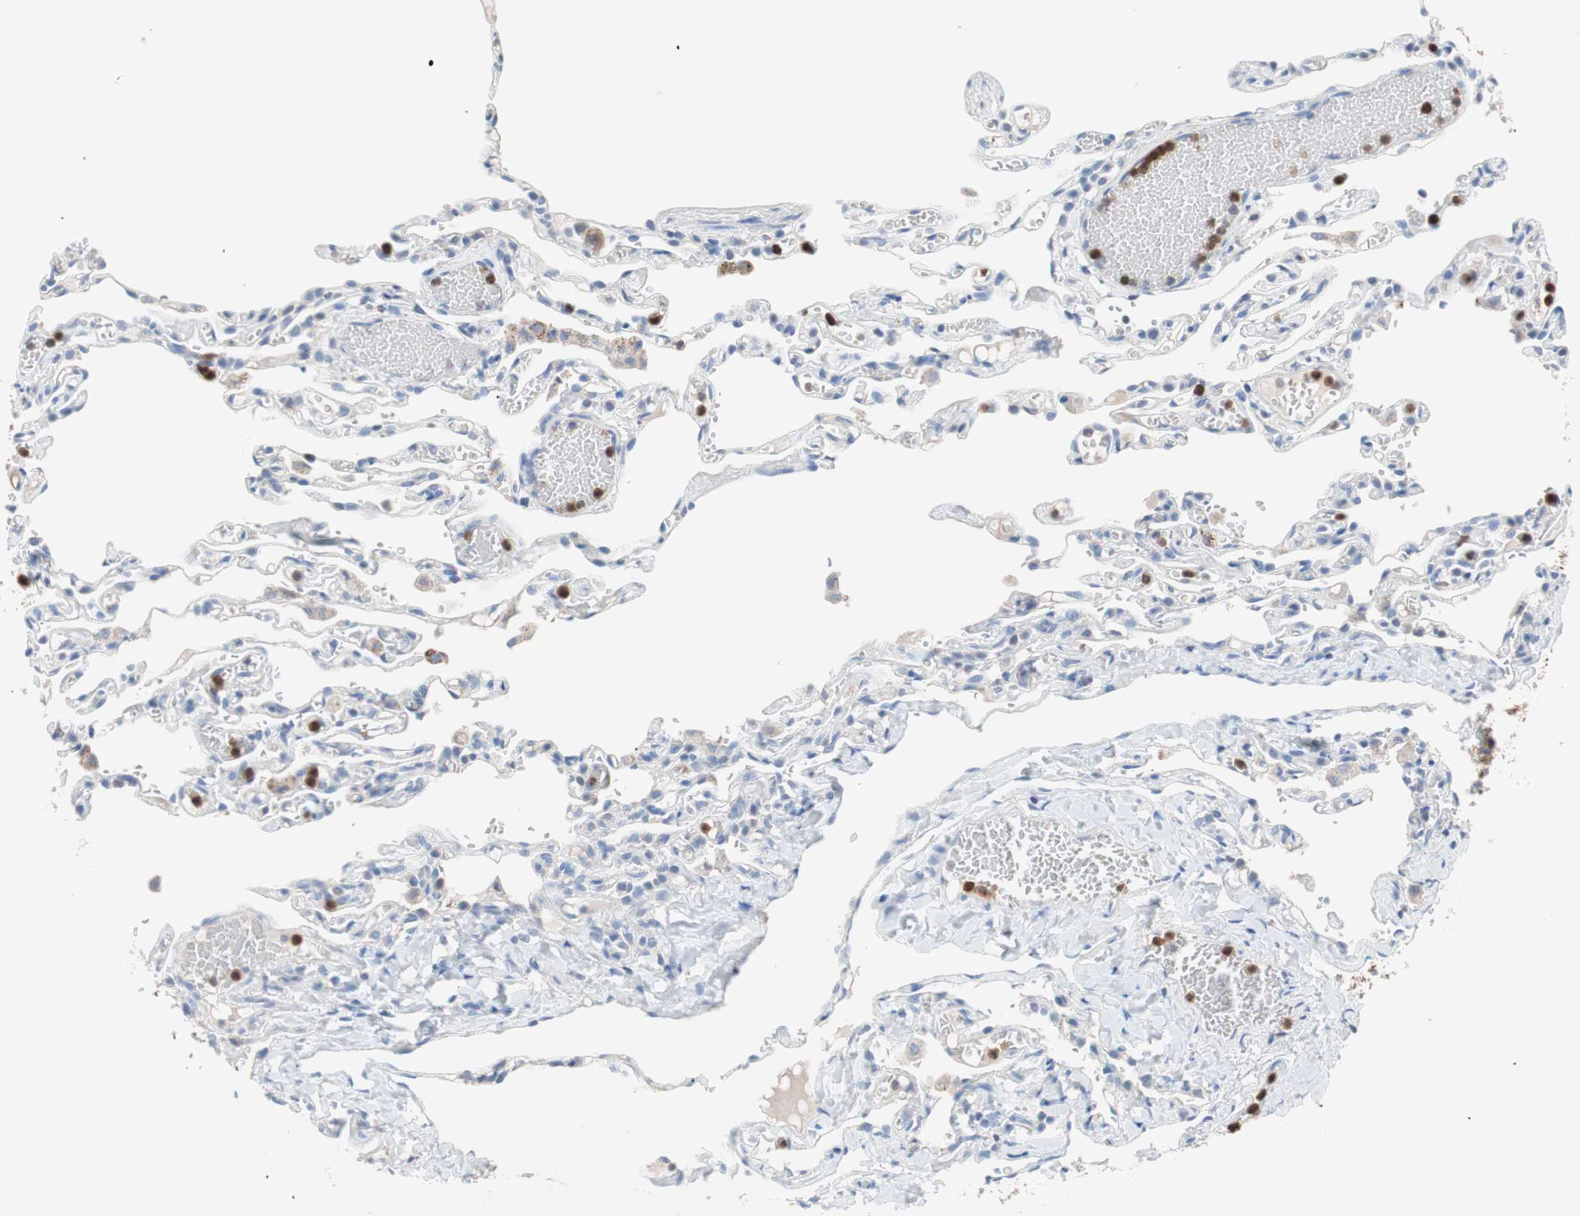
{"staining": {"intensity": "negative", "quantity": "none", "location": "none"}, "tissue": "lung", "cell_type": "Alveolar cells", "image_type": "normal", "snomed": [{"axis": "morphology", "description": "Normal tissue, NOS"}, {"axis": "topography", "description": "Lung"}], "caption": "High power microscopy micrograph of an immunohistochemistry (IHC) histopathology image of unremarkable lung, revealing no significant expression in alveolar cells. (Stains: DAB (3,3'-diaminobenzidine) immunohistochemistry with hematoxylin counter stain, Microscopy: brightfield microscopy at high magnification).", "gene": "CLEC4D", "patient": {"sex": "male", "age": 21}}